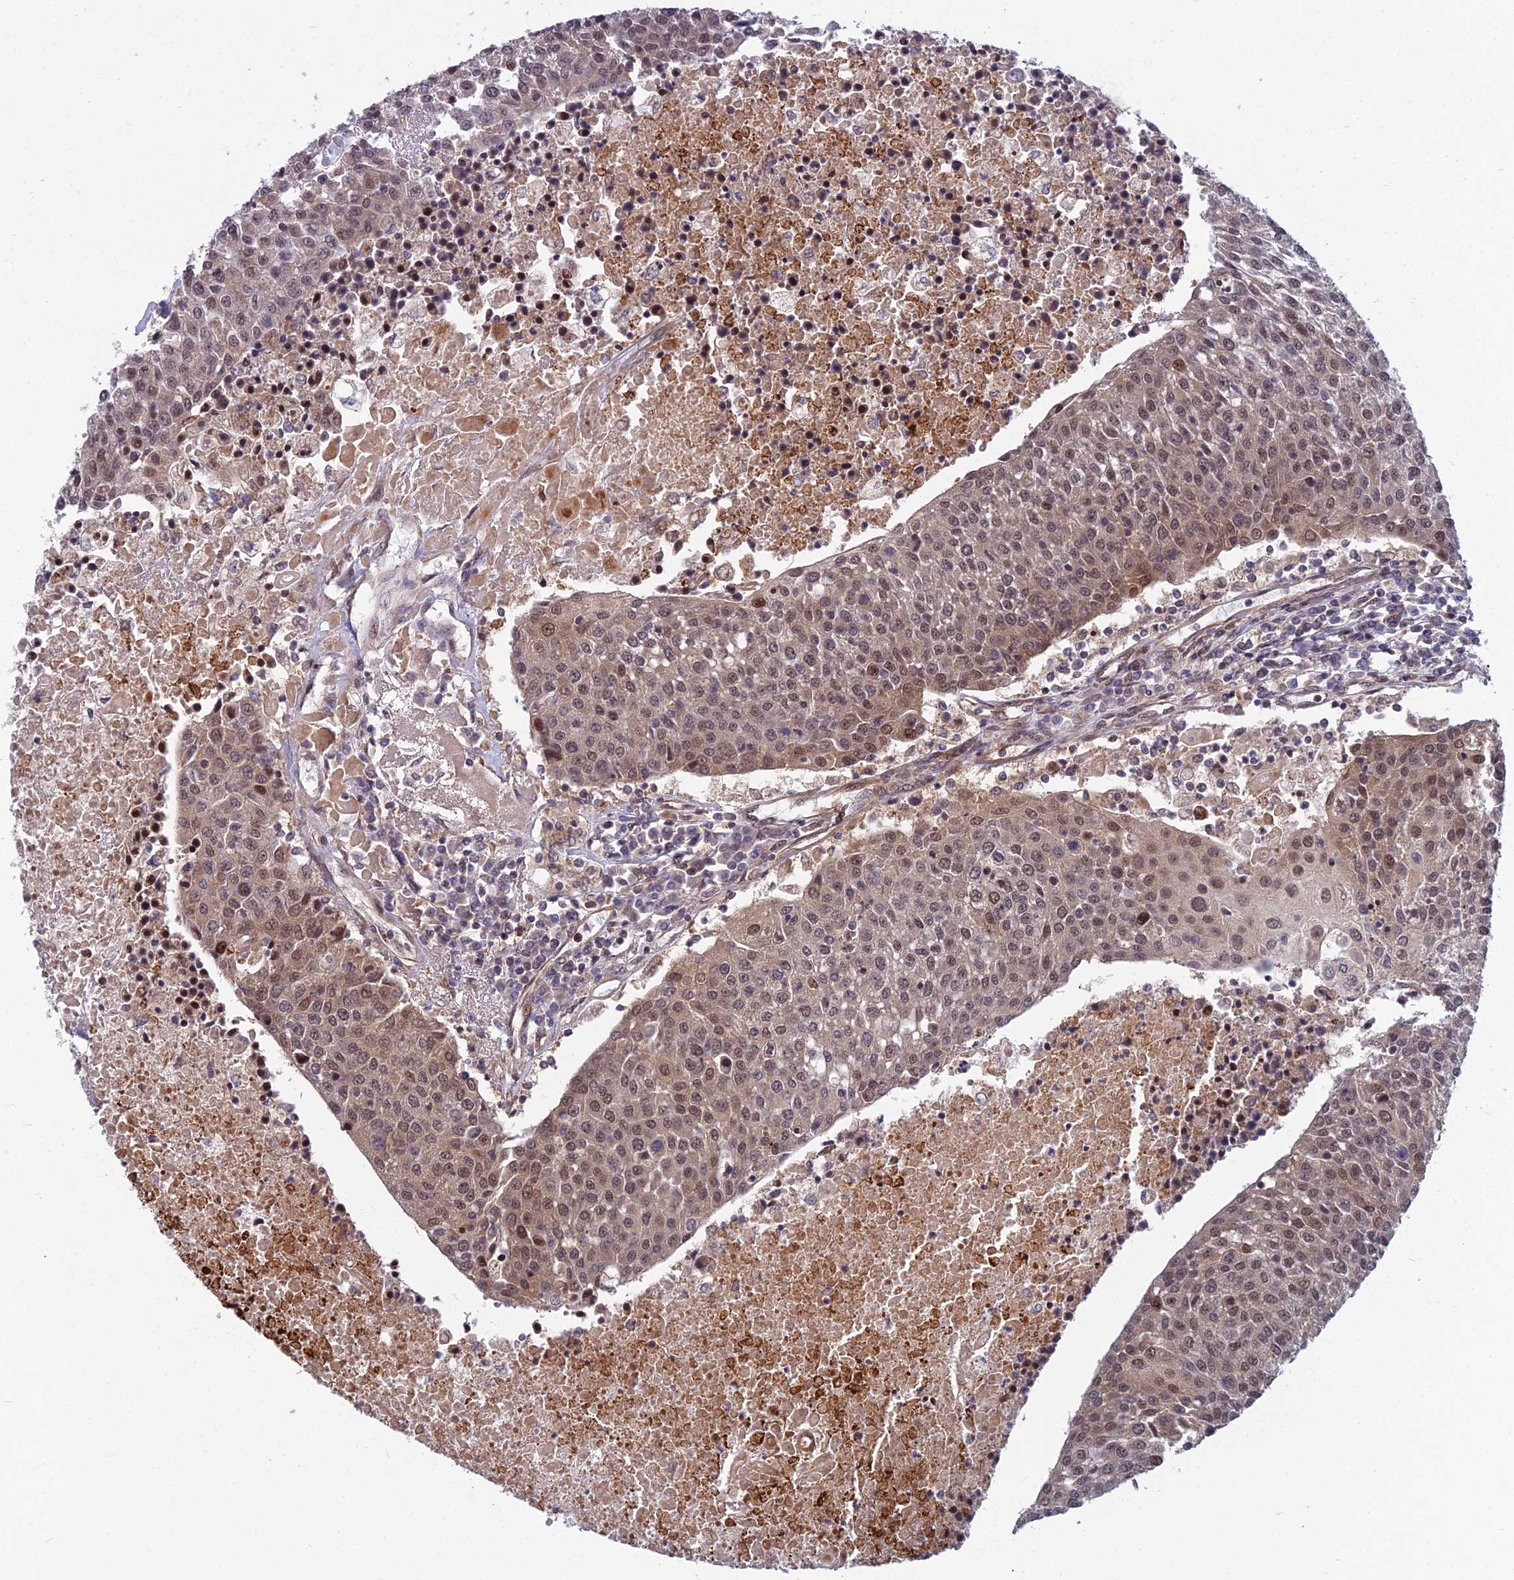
{"staining": {"intensity": "moderate", "quantity": ">75%", "location": "cytoplasmic/membranous,nuclear"}, "tissue": "urothelial cancer", "cell_type": "Tumor cells", "image_type": "cancer", "snomed": [{"axis": "morphology", "description": "Urothelial carcinoma, High grade"}, {"axis": "topography", "description": "Urinary bladder"}], "caption": "Immunohistochemical staining of urothelial cancer displays moderate cytoplasmic/membranous and nuclear protein staining in approximately >75% of tumor cells.", "gene": "COMMD2", "patient": {"sex": "female", "age": 85}}